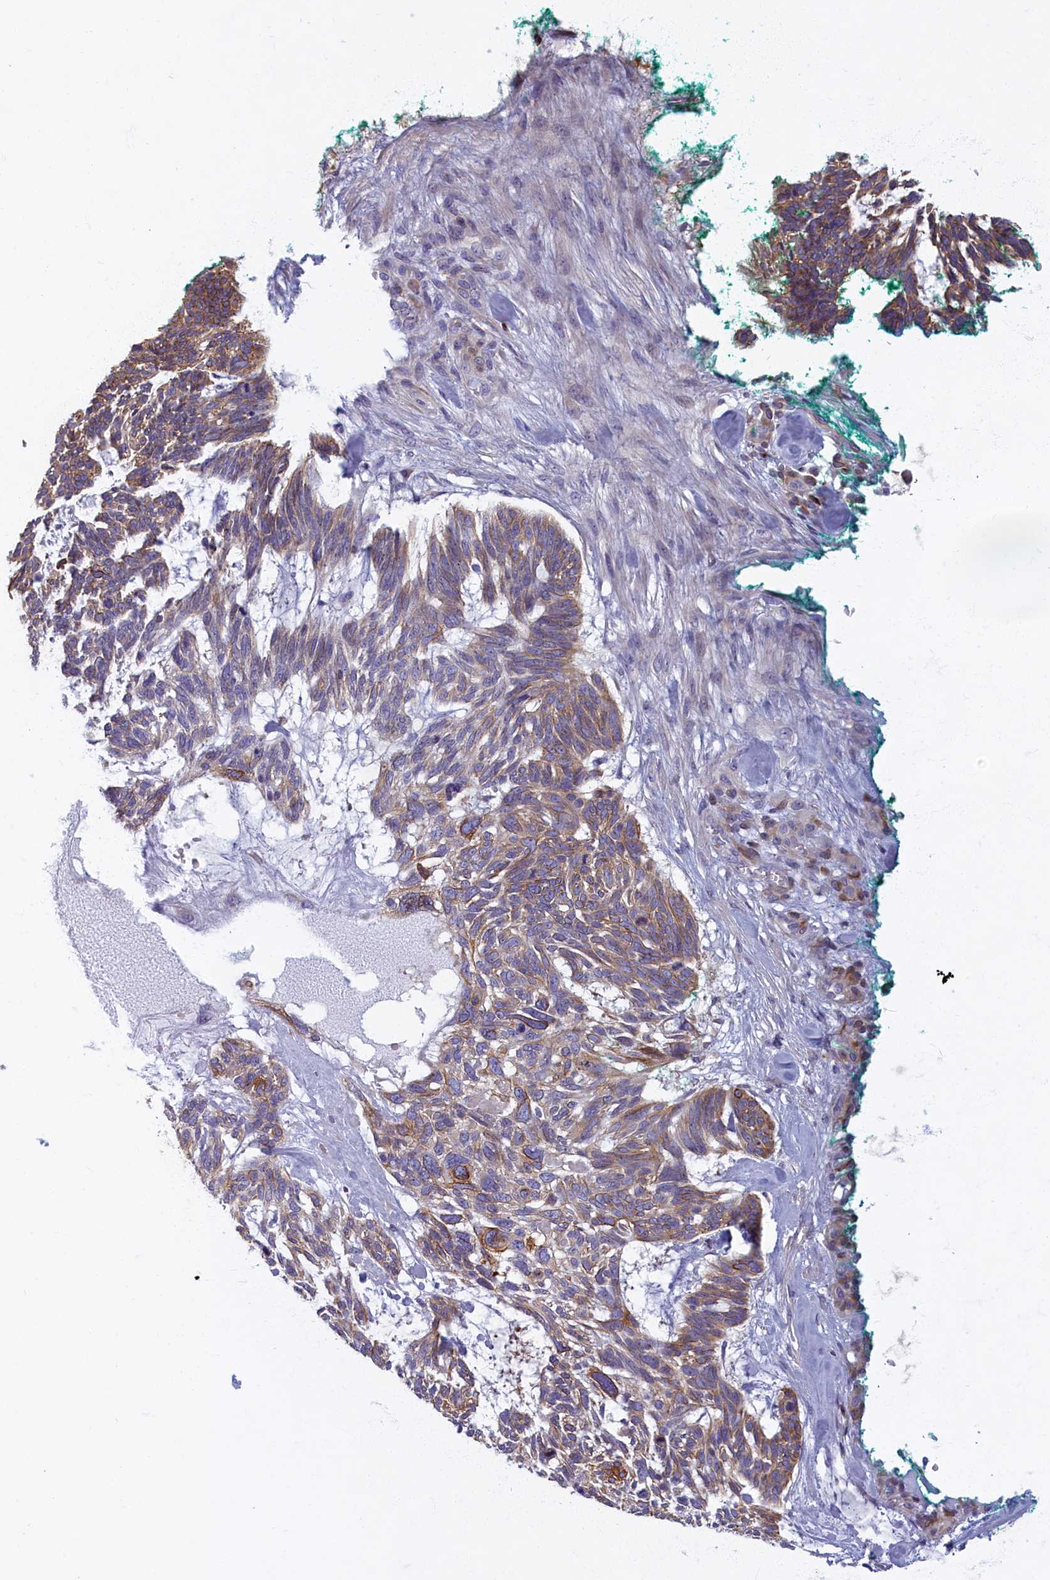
{"staining": {"intensity": "moderate", "quantity": "25%-75%", "location": "cytoplasmic/membranous"}, "tissue": "skin cancer", "cell_type": "Tumor cells", "image_type": "cancer", "snomed": [{"axis": "morphology", "description": "Basal cell carcinoma"}, {"axis": "topography", "description": "Skin"}], "caption": "Protein analysis of basal cell carcinoma (skin) tissue demonstrates moderate cytoplasmic/membranous staining in approximately 25%-75% of tumor cells.", "gene": "NOL10", "patient": {"sex": "male", "age": 88}}